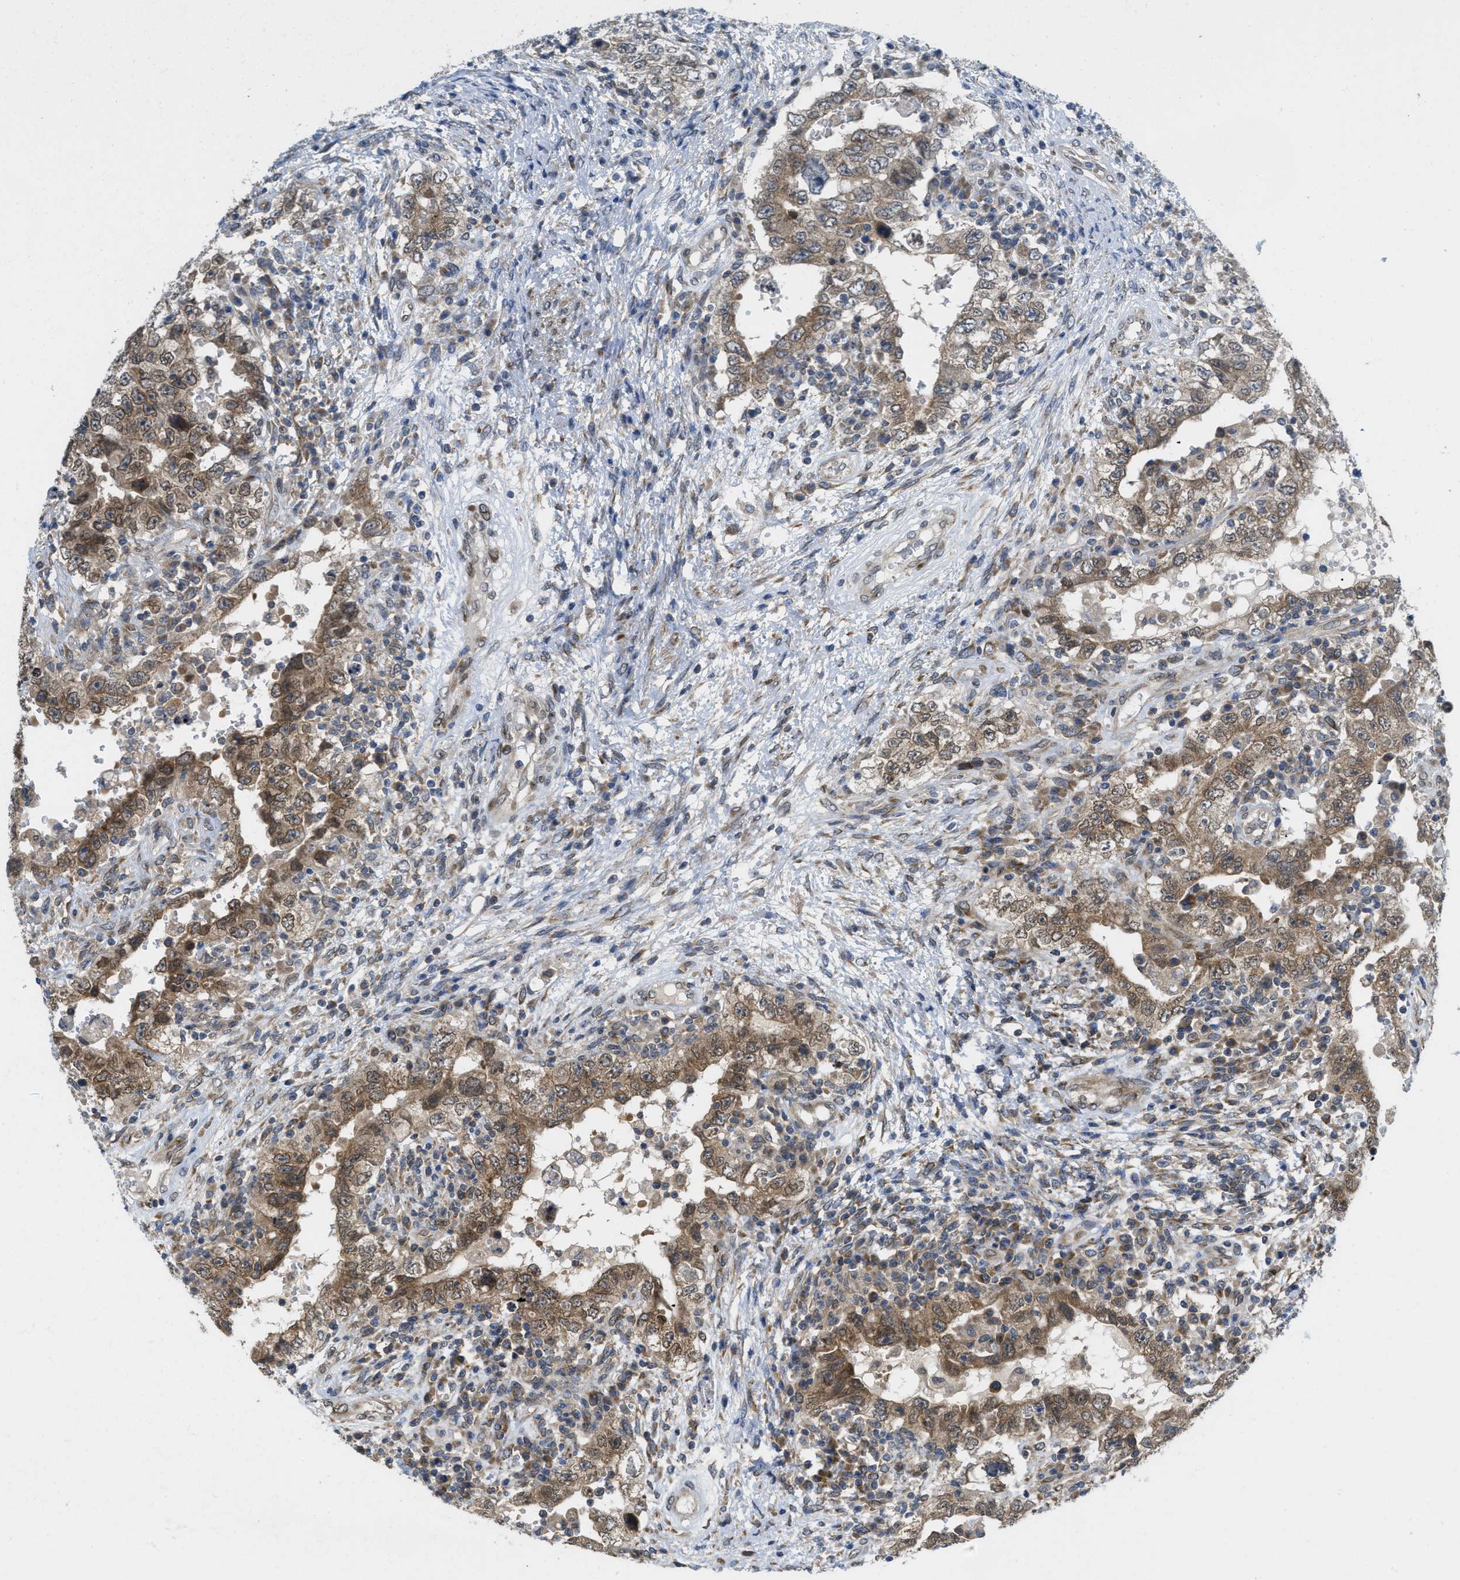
{"staining": {"intensity": "moderate", "quantity": ">75%", "location": "cytoplasmic/membranous"}, "tissue": "testis cancer", "cell_type": "Tumor cells", "image_type": "cancer", "snomed": [{"axis": "morphology", "description": "Carcinoma, Embryonal, NOS"}, {"axis": "topography", "description": "Testis"}], "caption": "Testis cancer stained with DAB IHC exhibits medium levels of moderate cytoplasmic/membranous staining in about >75% of tumor cells.", "gene": "EIF2AK3", "patient": {"sex": "male", "age": 26}}